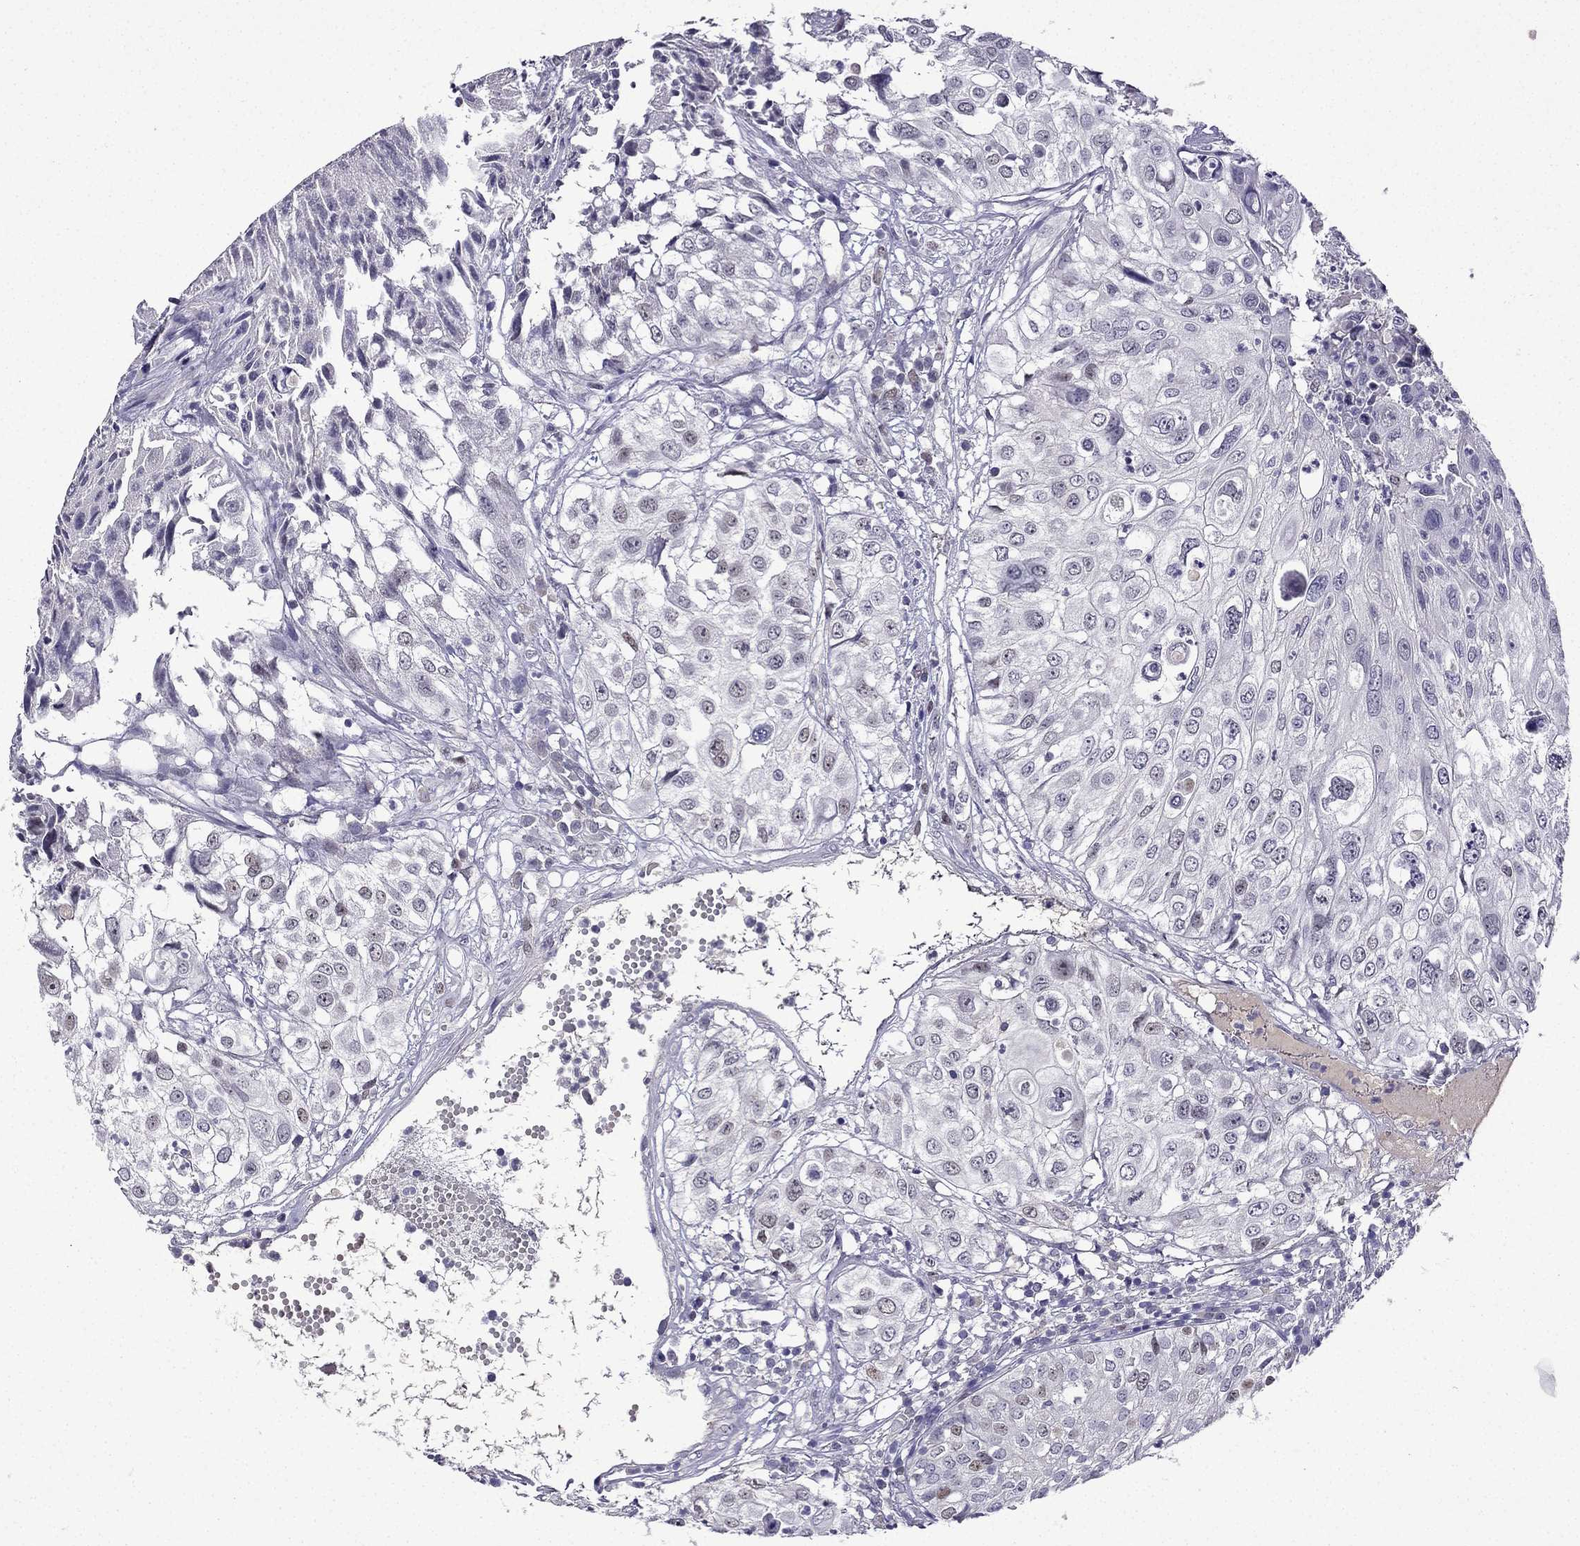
{"staining": {"intensity": "negative", "quantity": "none", "location": "none"}, "tissue": "urothelial cancer", "cell_type": "Tumor cells", "image_type": "cancer", "snomed": [{"axis": "morphology", "description": "Urothelial carcinoma, High grade"}, {"axis": "topography", "description": "Urinary bladder"}], "caption": "Protein analysis of urothelial cancer demonstrates no significant staining in tumor cells.", "gene": "UHRF1", "patient": {"sex": "female", "age": 79}}